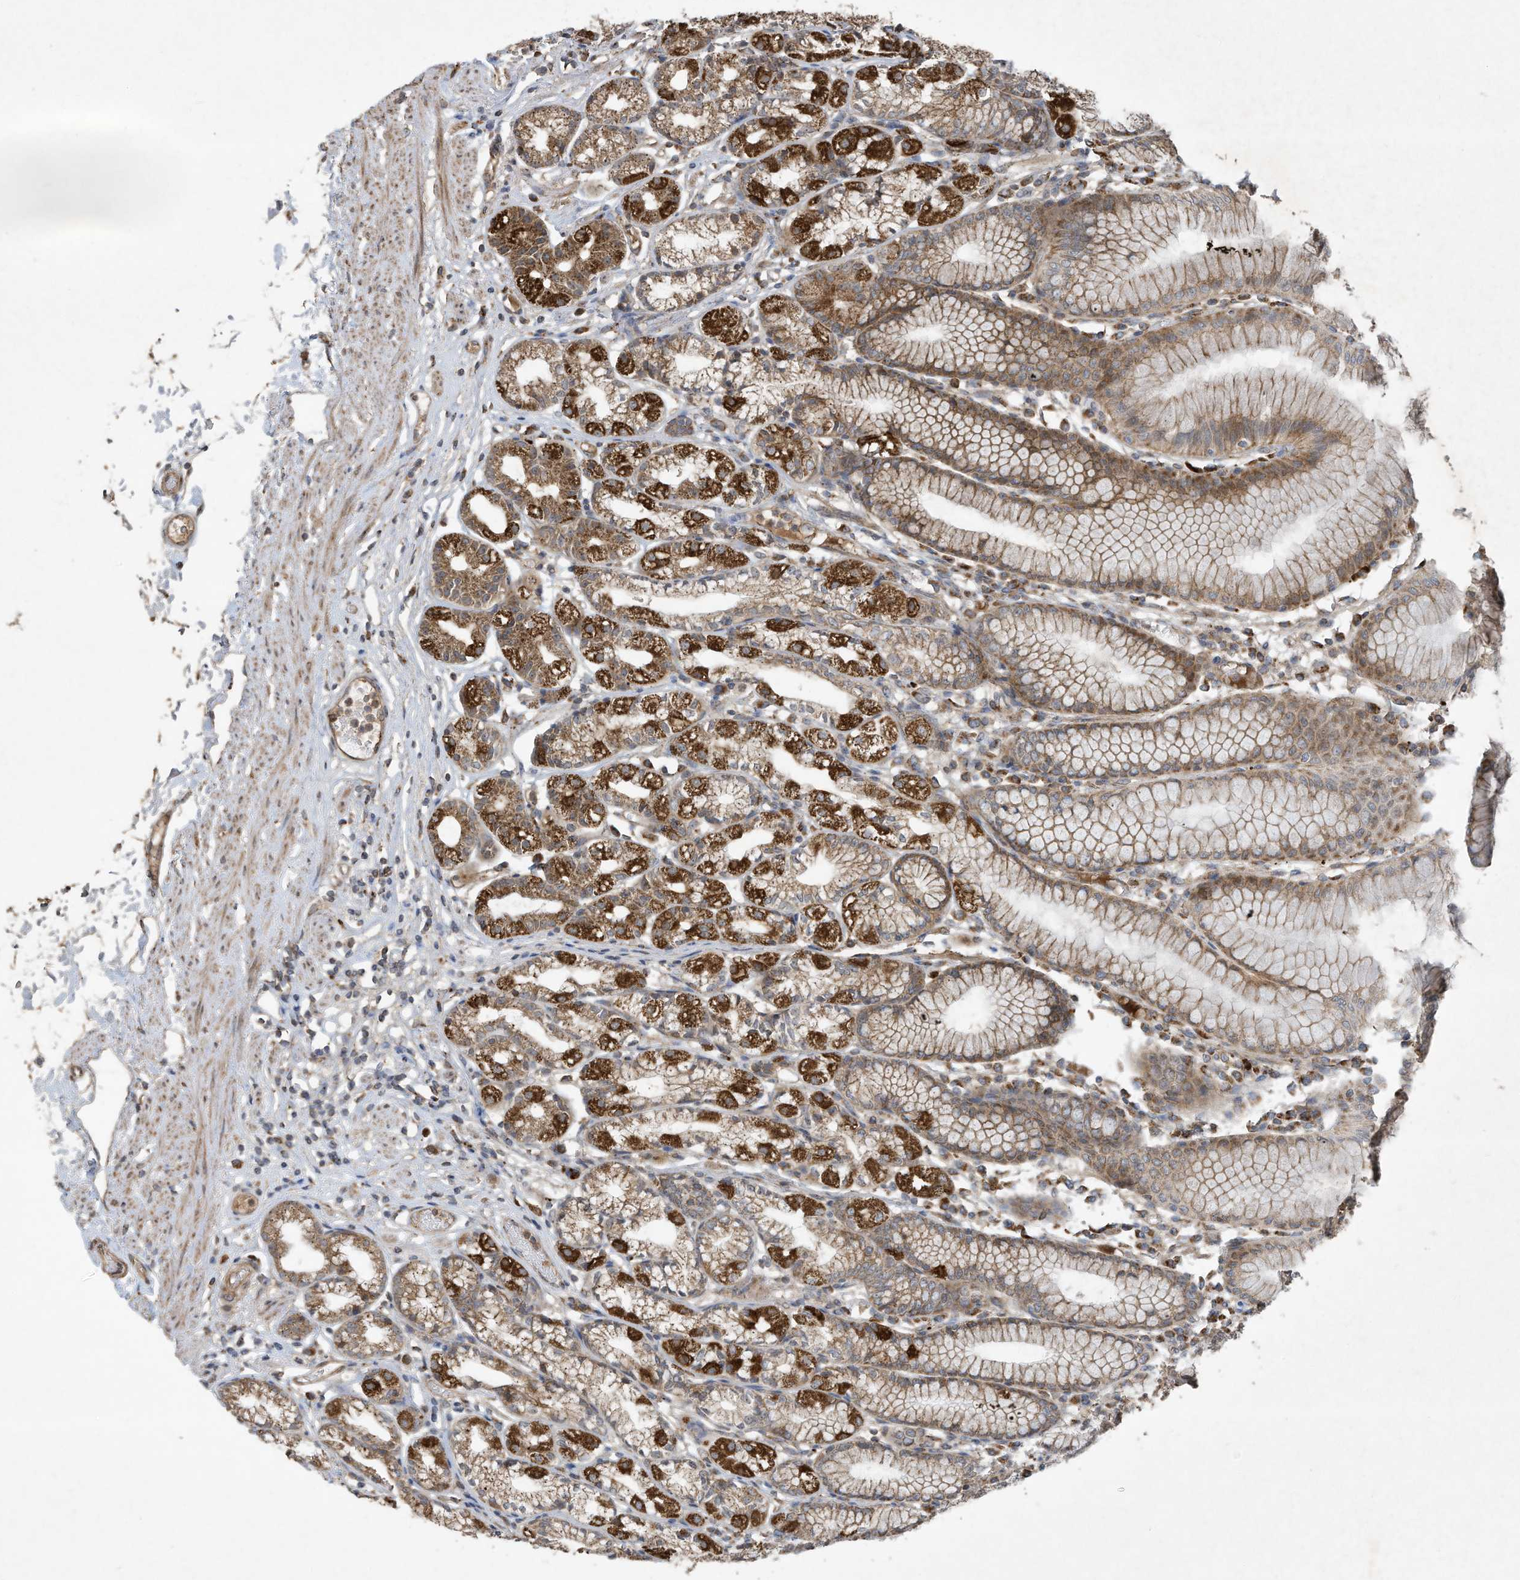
{"staining": {"intensity": "strong", "quantity": ">75%", "location": "cytoplasmic/membranous"}, "tissue": "stomach", "cell_type": "Glandular cells", "image_type": "normal", "snomed": [{"axis": "morphology", "description": "Normal tissue, NOS"}, {"axis": "topography", "description": "Stomach"}], "caption": "Immunohistochemical staining of benign human stomach displays >75% levels of strong cytoplasmic/membranous protein expression in about >75% of glandular cells.", "gene": "C2orf74", "patient": {"sex": "female", "age": 57}}